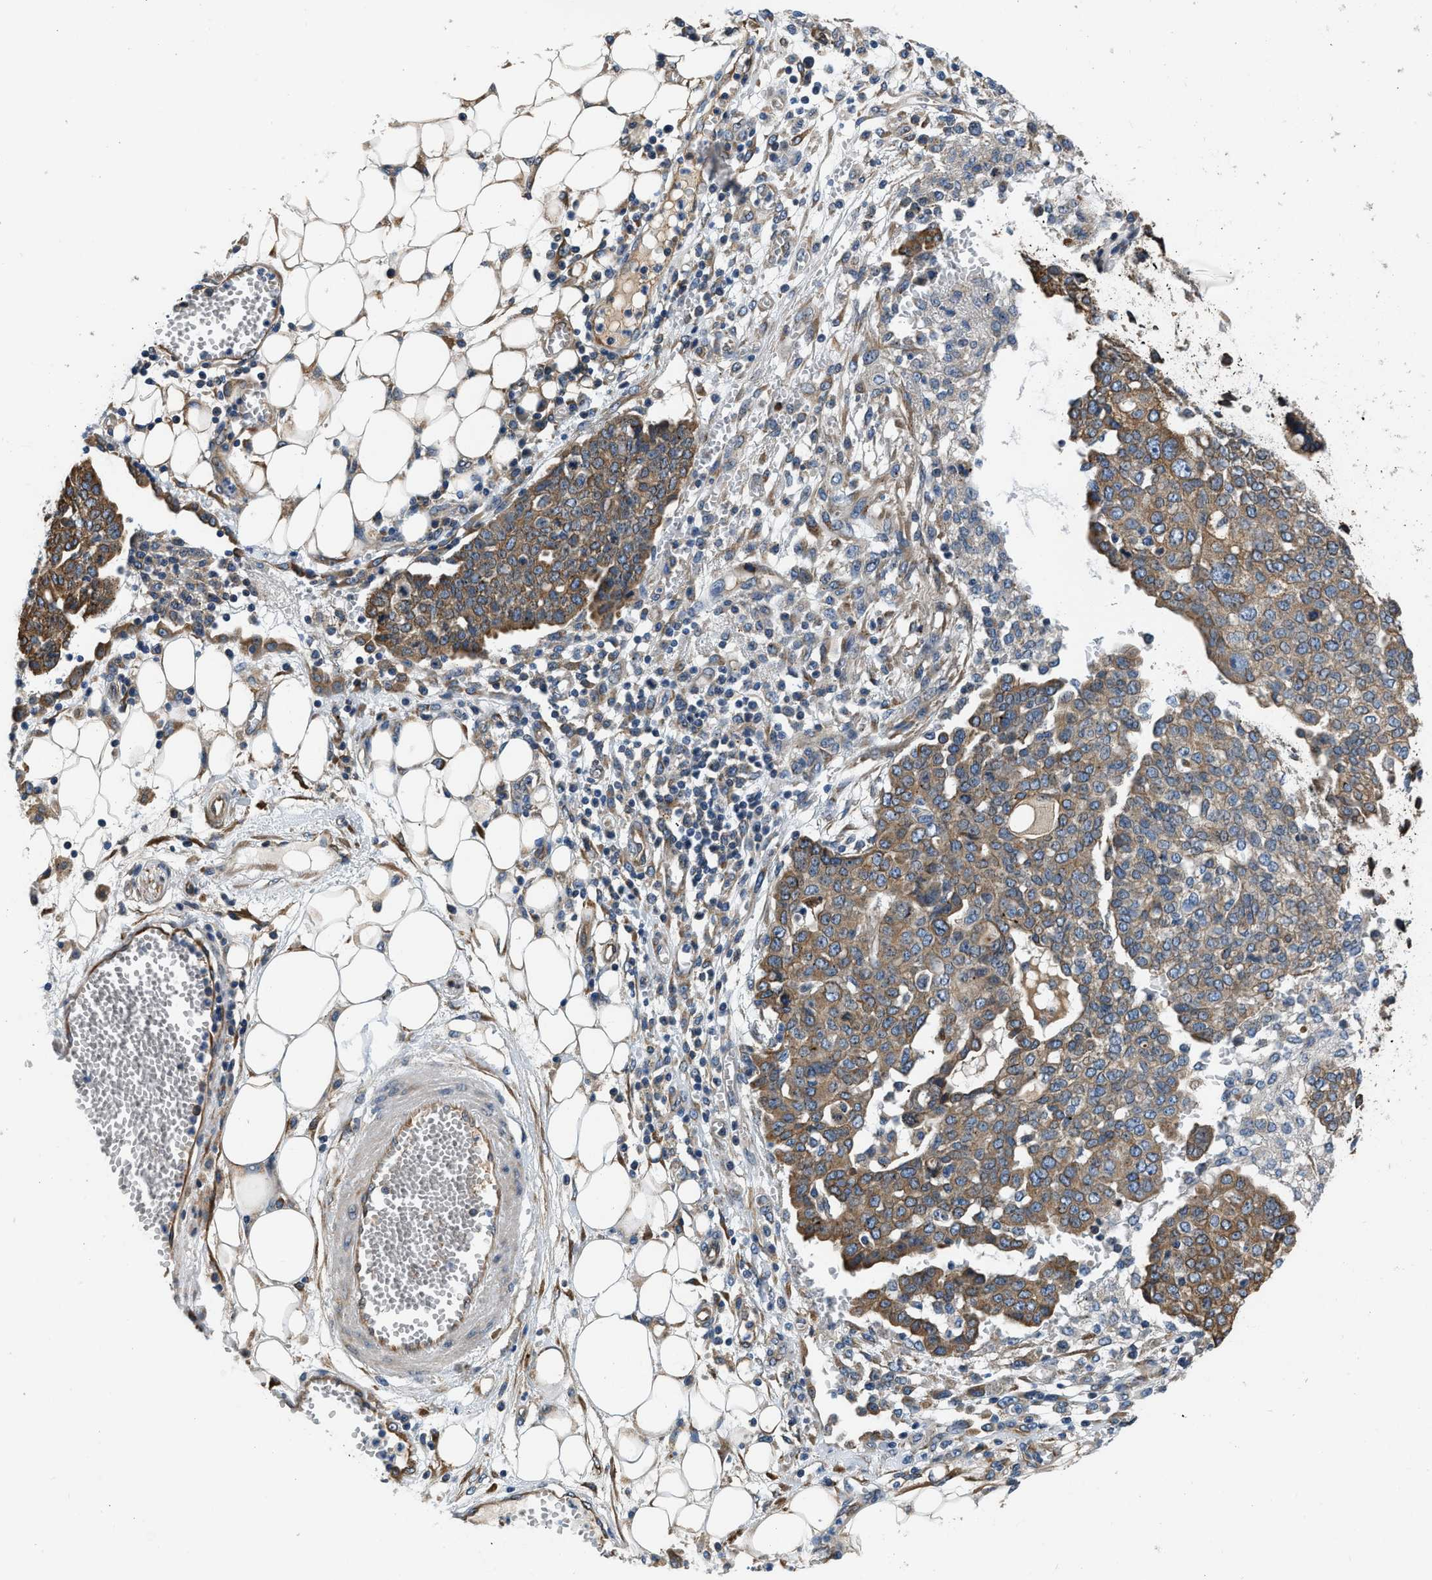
{"staining": {"intensity": "moderate", "quantity": ">75%", "location": "cytoplasmic/membranous"}, "tissue": "ovarian cancer", "cell_type": "Tumor cells", "image_type": "cancer", "snomed": [{"axis": "morphology", "description": "Cystadenocarcinoma, serous, NOS"}, {"axis": "topography", "description": "Soft tissue"}, {"axis": "topography", "description": "Ovary"}], "caption": "IHC image of human serous cystadenocarcinoma (ovarian) stained for a protein (brown), which exhibits medium levels of moderate cytoplasmic/membranous positivity in approximately >75% of tumor cells.", "gene": "ARL6IP5", "patient": {"sex": "female", "age": 57}}